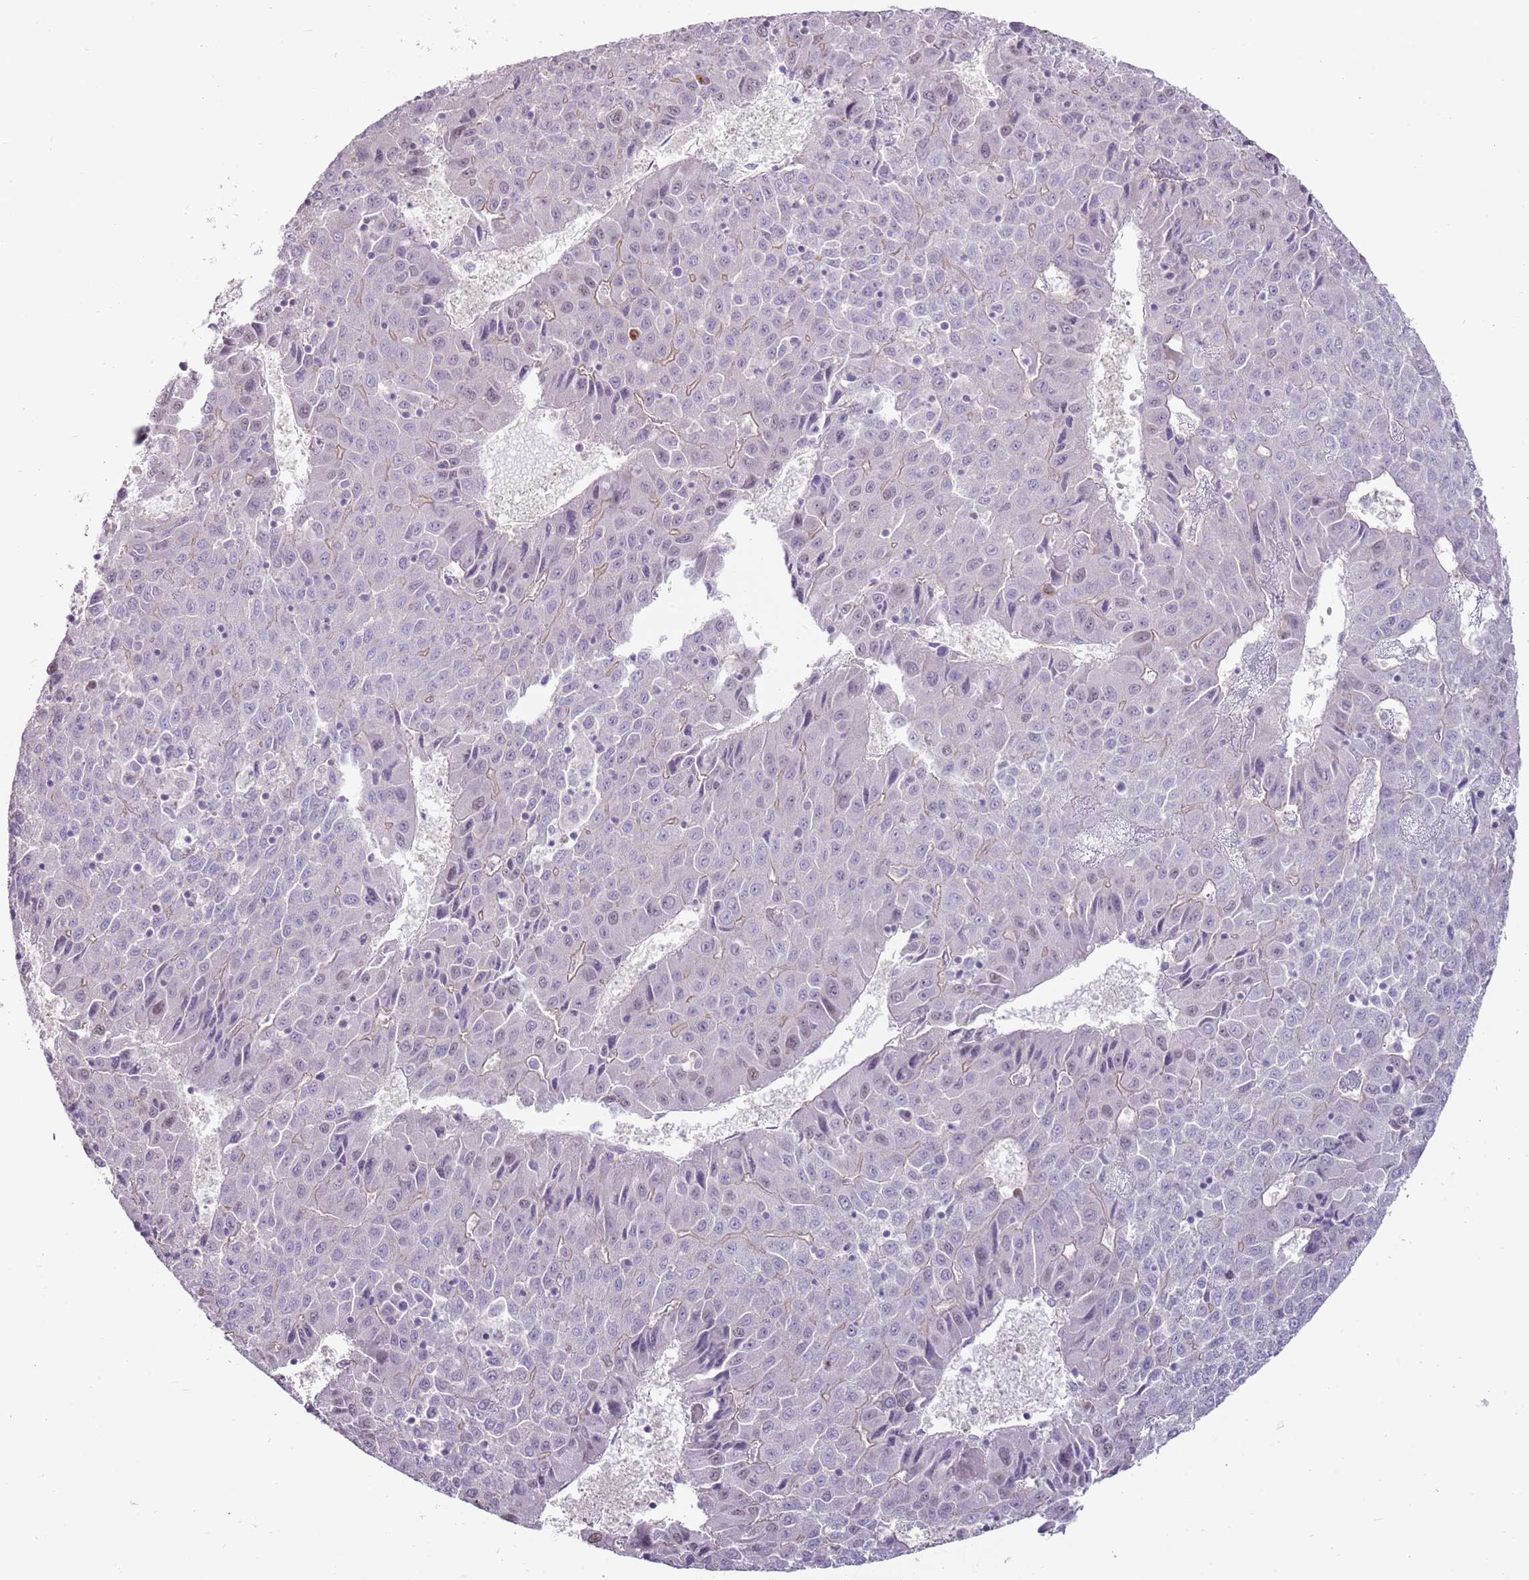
{"staining": {"intensity": "negative", "quantity": "none", "location": "none"}, "tissue": "liver cancer", "cell_type": "Tumor cells", "image_type": "cancer", "snomed": [{"axis": "morphology", "description": "Carcinoma, Hepatocellular, NOS"}, {"axis": "topography", "description": "Liver"}], "caption": "An immunohistochemistry (IHC) image of liver hepatocellular carcinoma is shown. There is no staining in tumor cells of liver hepatocellular carcinoma.", "gene": "MCUB", "patient": {"sex": "female", "age": 53}}